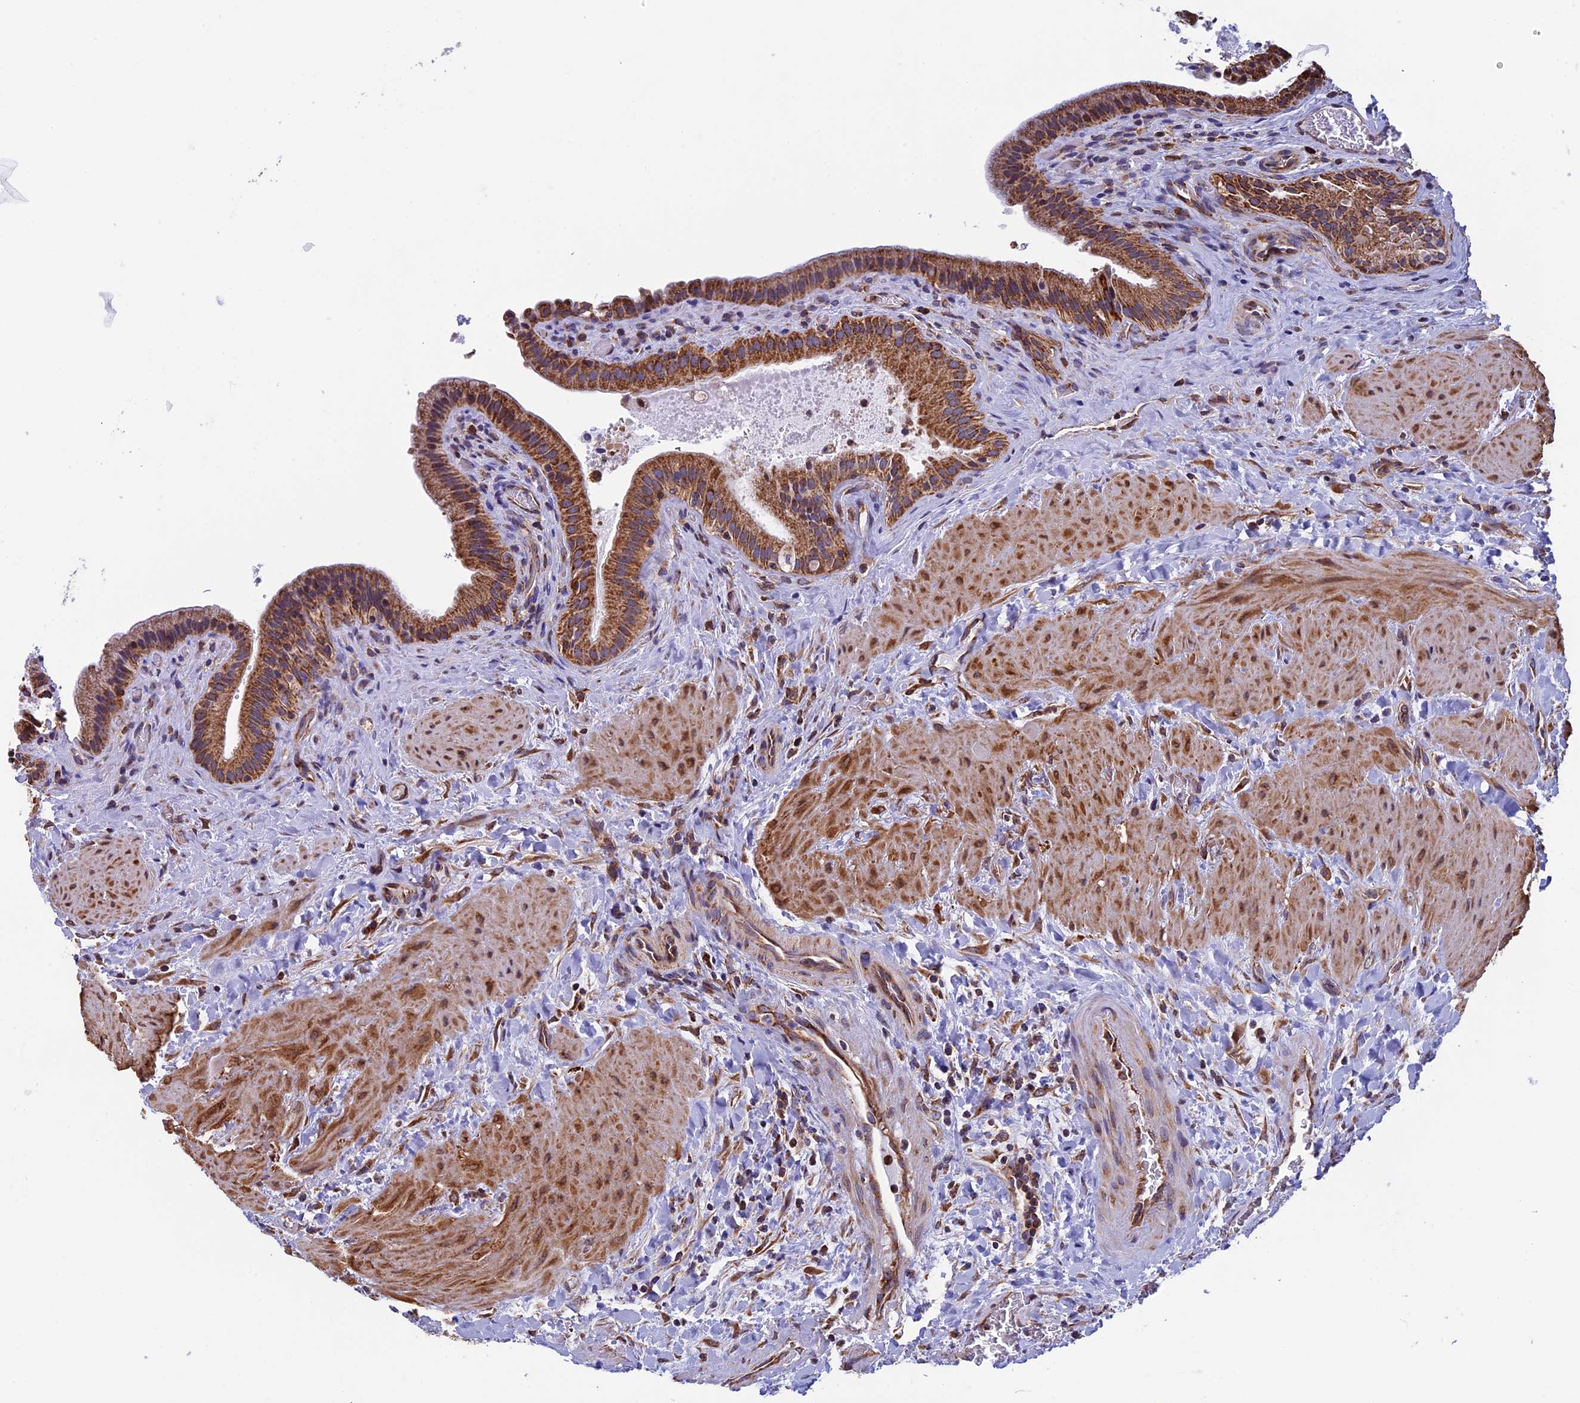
{"staining": {"intensity": "strong", "quantity": ">75%", "location": "cytoplasmic/membranous"}, "tissue": "gallbladder", "cell_type": "Glandular cells", "image_type": "normal", "snomed": [{"axis": "morphology", "description": "Normal tissue, NOS"}, {"axis": "topography", "description": "Gallbladder"}], "caption": "IHC of benign gallbladder shows high levels of strong cytoplasmic/membranous expression in approximately >75% of glandular cells. The staining was performed using DAB (3,3'-diaminobenzidine) to visualize the protein expression in brown, while the nuclei were stained in blue with hematoxylin (Magnification: 20x).", "gene": "SLC9A5", "patient": {"sex": "male", "age": 24}}